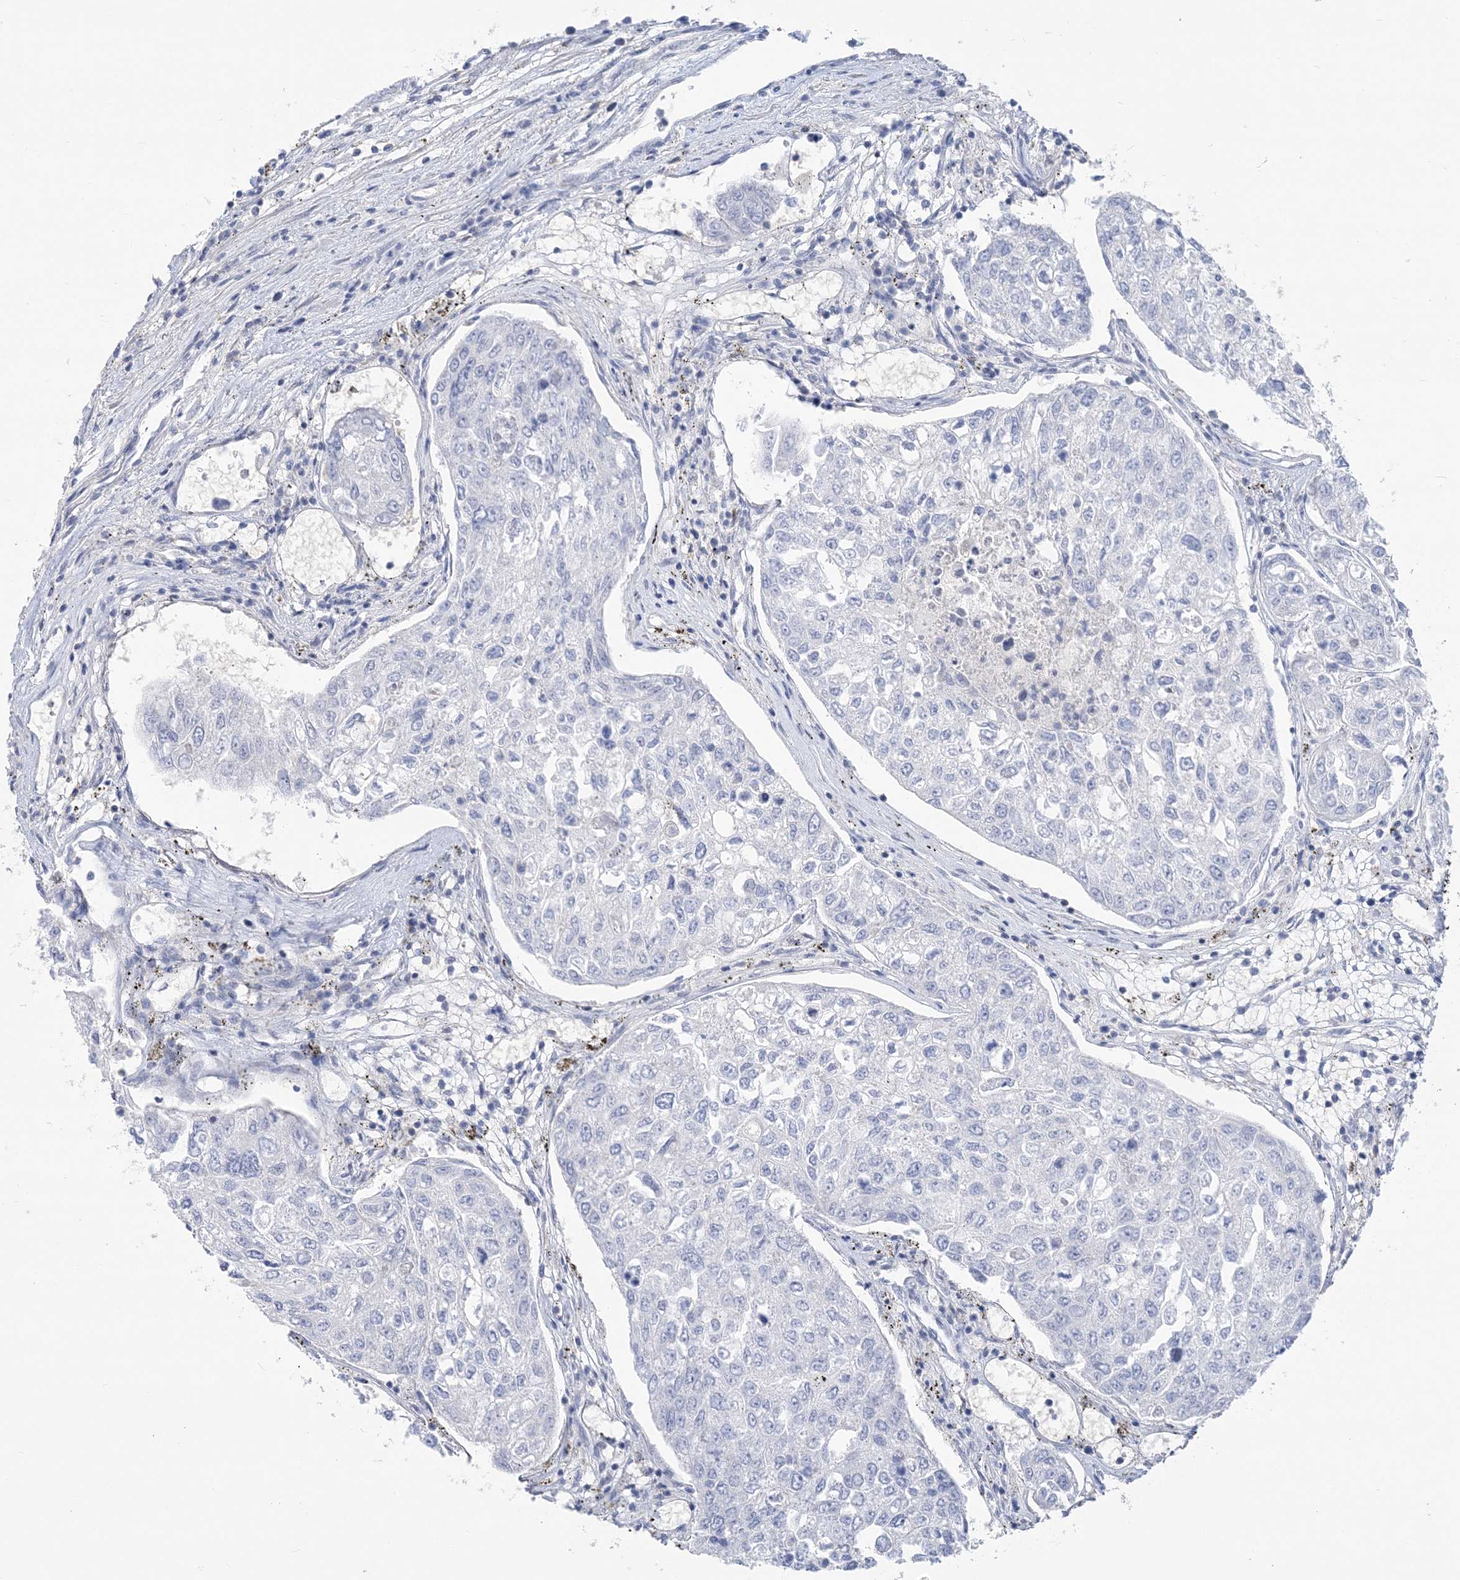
{"staining": {"intensity": "negative", "quantity": "none", "location": "none"}, "tissue": "urothelial cancer", "cell_type": "Tumor cells", "image_type": "cancer", "snomed": [{"axis": "morphology", "description": "Urothelial carcinoma, High grade"}, {"axis": "topography", "description": "Lymph node"}, {"axis": "topography", "description": "Urinary bladder"}], "caption": "Immunohistochemistry (IHC) of high-grade urothelial carcinoma demonstrates no staining in tumor cells. (IHC, brightfield microscopy, high magnification).", "gene": "FAM114A2", "patient": {"sex": "male", "age": 51}}